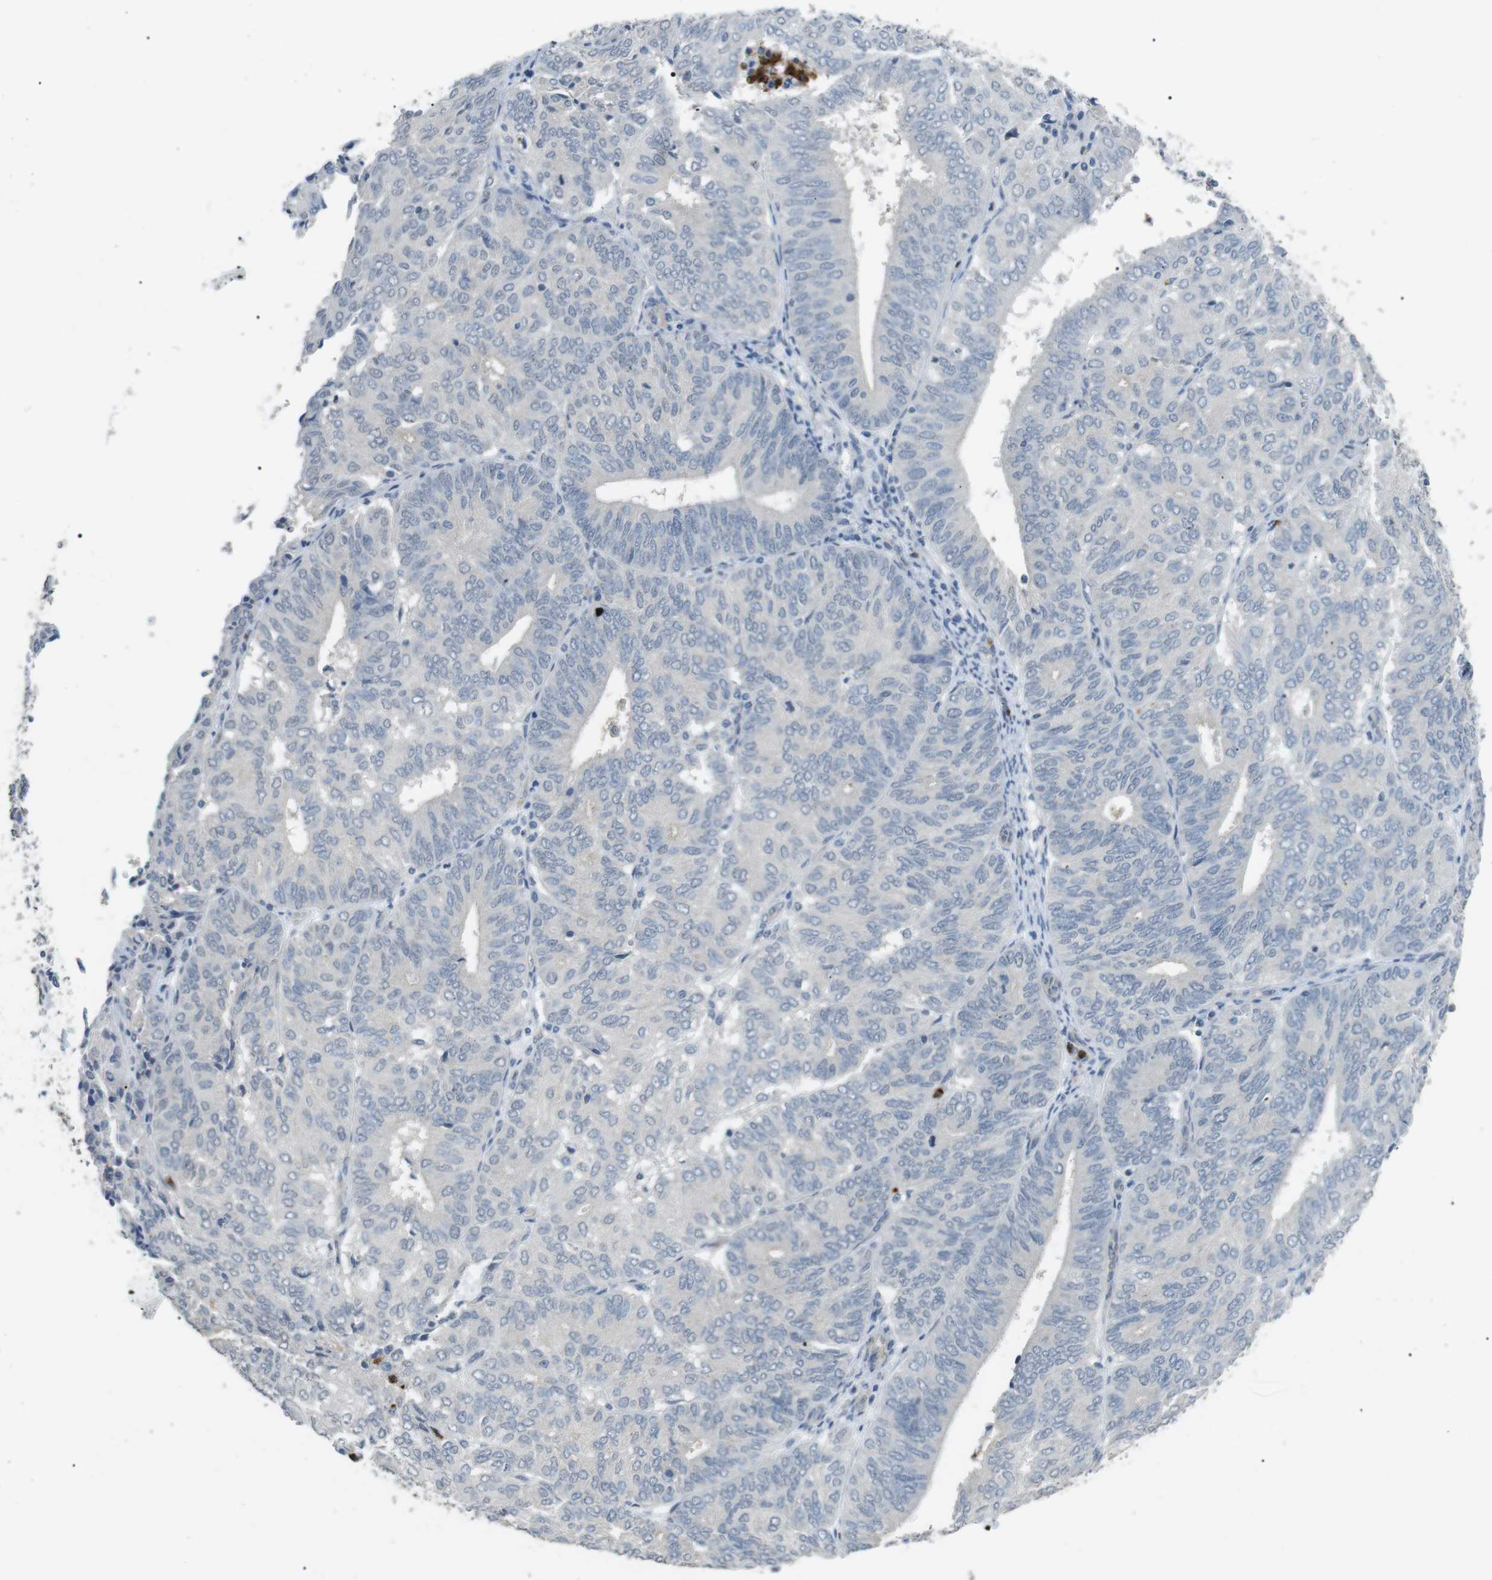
{"staining": {"intensity": "negative", "quantity": "none", "location": "none"}, "tissue": "endometrial cancer", "cell_type": "Tumor cells", "image_type": "cancer", "snomed": [{"axis": "morphology", "description": "Adenocarcinoma, NOS"}, {"axis": "topography", "description": "Uterus"}], "caption": "Tumor cells show no significant protein expression in endometrial adenocarcinoma. Brightfield microscopy of immunohistochemistry stained with DAB (brown) and hematoxylin (blue), captured at high magnification.", "gene": "GZMM", "patient": {"sex": "female", "age": 60}}